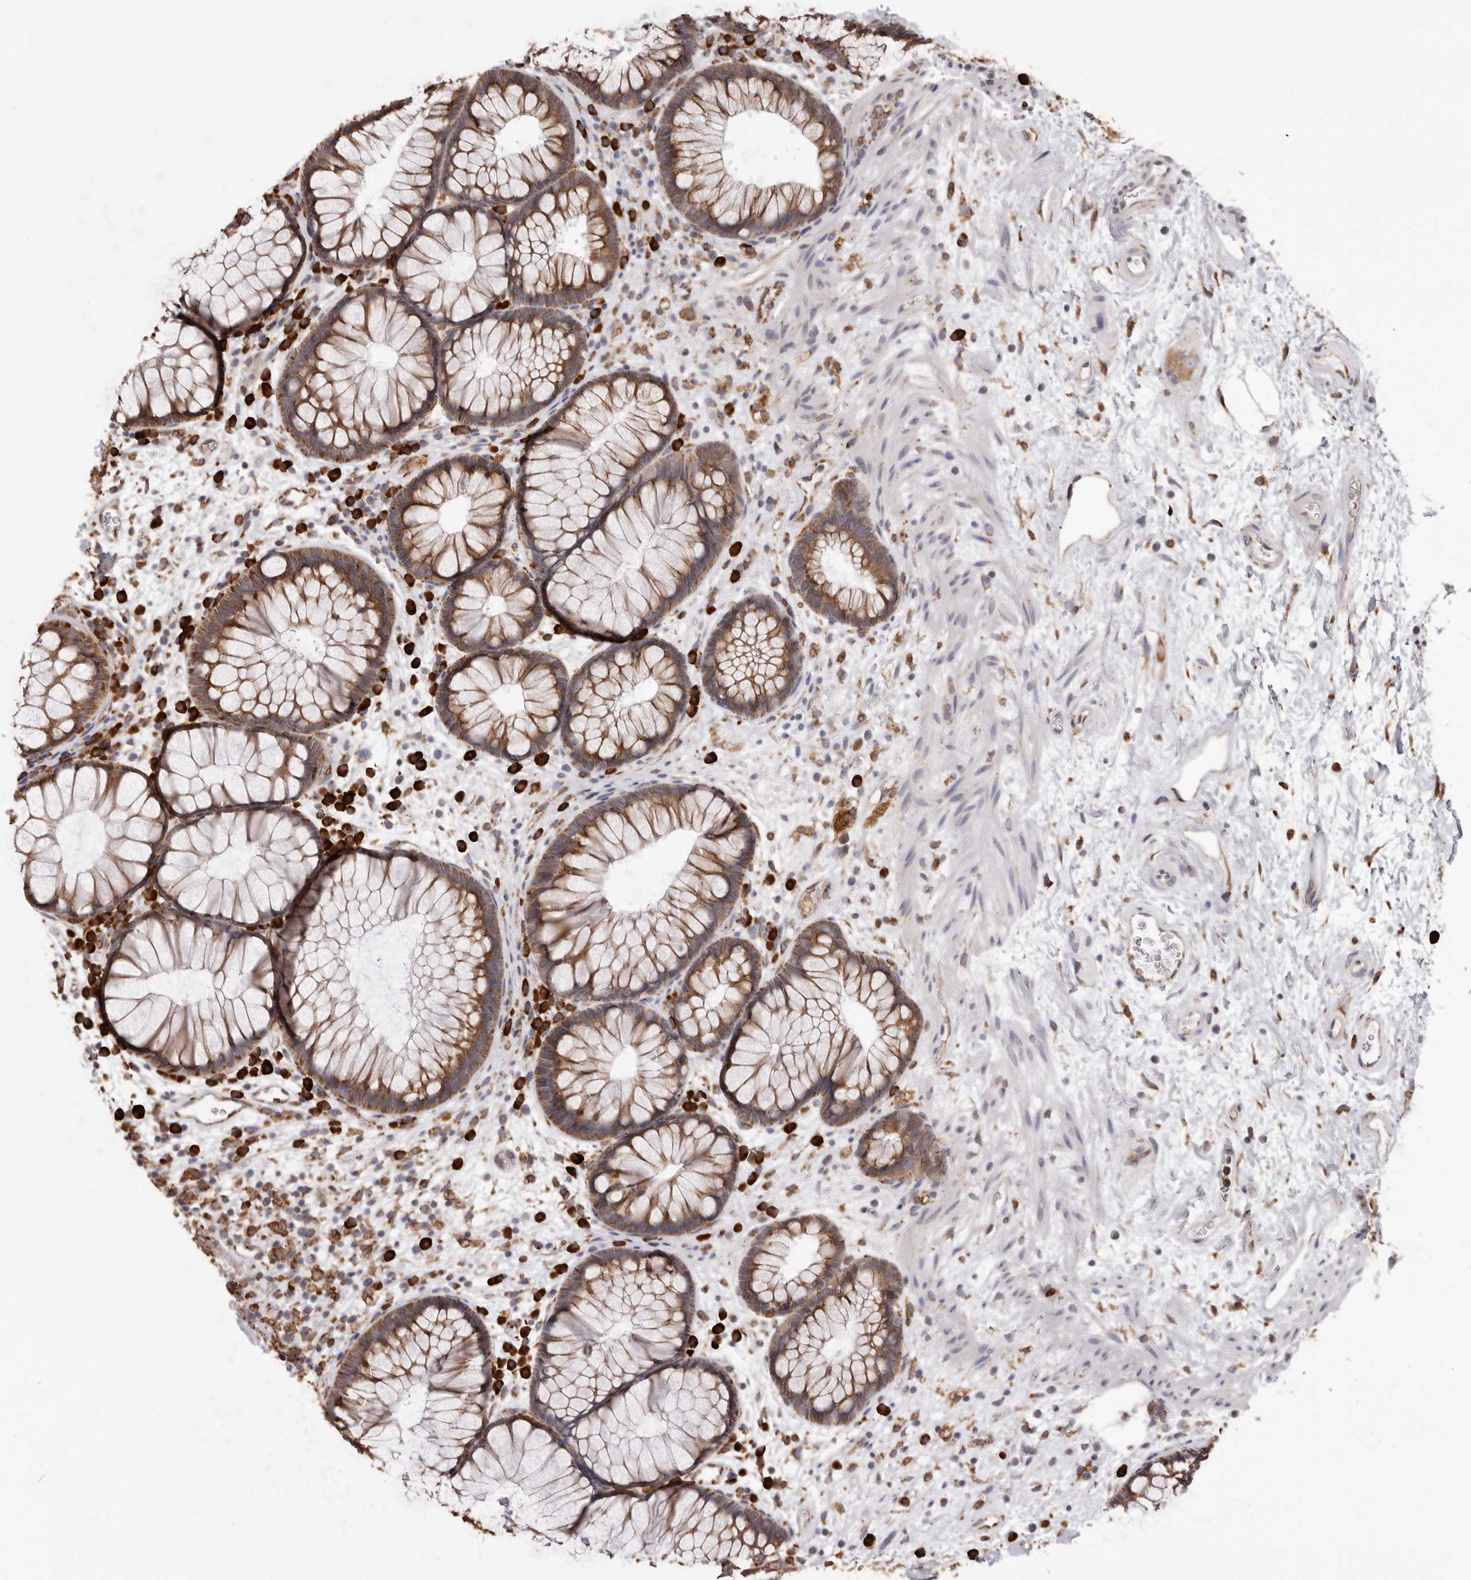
{"staining": {"intensity": "strong", "quantity": ">75%", "location": "cytoplasmic/membranous"}, "tissue": "rectum", "cell_type": "Glandular cells", "image_type": "normal", "snomed": [{"axis": "morphology", "description": "Normal tissue, NOS"}, {"axis": "topography", "description": "Rectum"}], "caption": "DAB (3,3'-diaminobenzidine) immunohistochemical staining of normal human rectum displays strong cytoplasmic/membranous protein staining in approximately >75% of glandular cells. The protein is shown in brown color, while the nuclei are stained blue.", "gene": "QRSL1", "patient": {"sex": "male", "age": 51}}